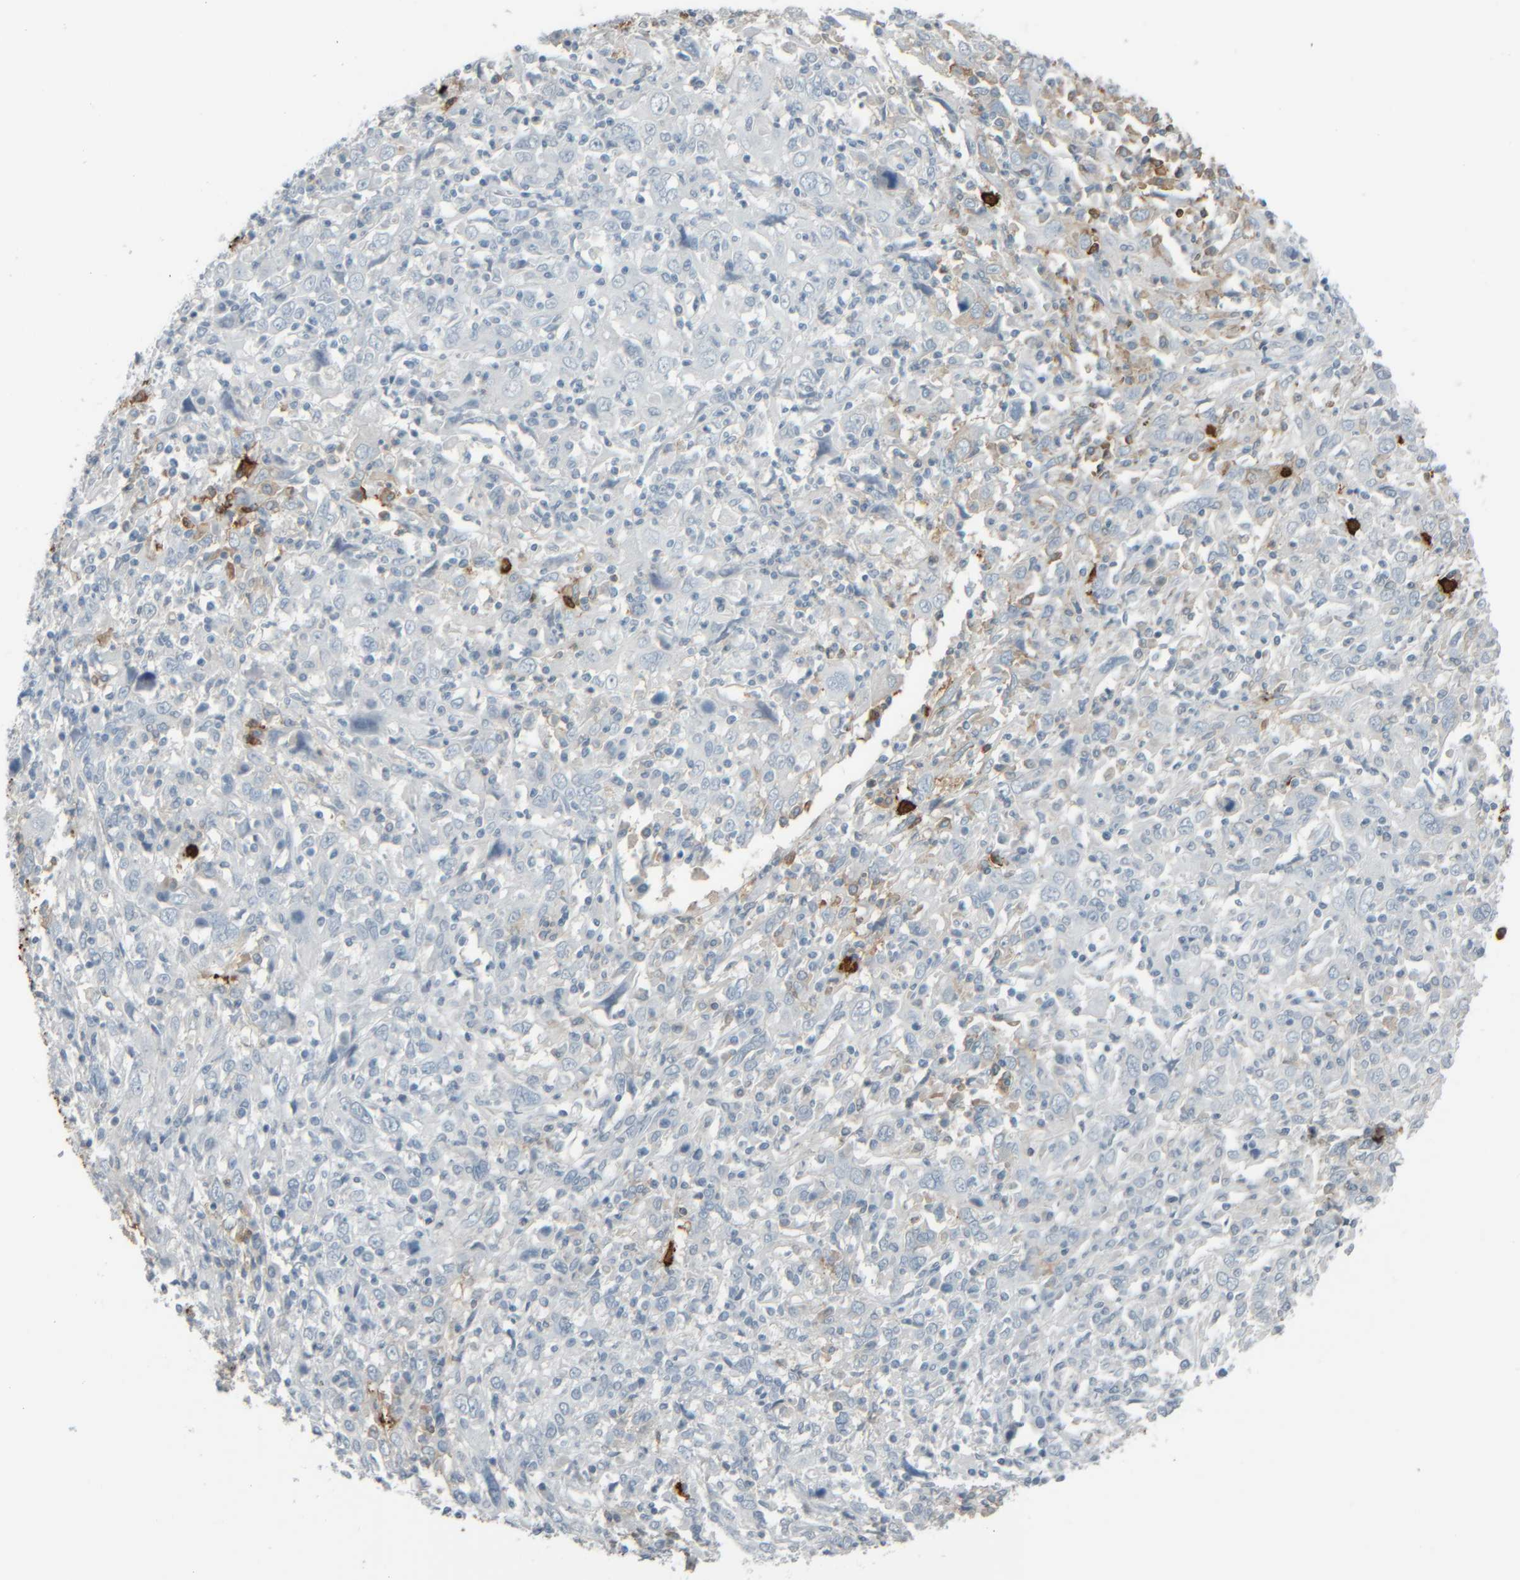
{"staining": {"intensity": "negative", "quantity": "none", "location": "none"}, "tissue": "cervical cancer", "cell_type": "Tumor cells", "image_type": "cancer", "snomed": [{"axis": "morphology", "description": "Squamous cell carcinoma, NOS"}, {"axis": "topography", "description": "Cervix"}], "caption": "Immunohistochemistry (IHC) of human cervical cancer (squamous cell carcinoma) exhibits no expression in tumor cells.", "gene": "TPSAB1", "patient": {"sex": "female", "age": 46}}